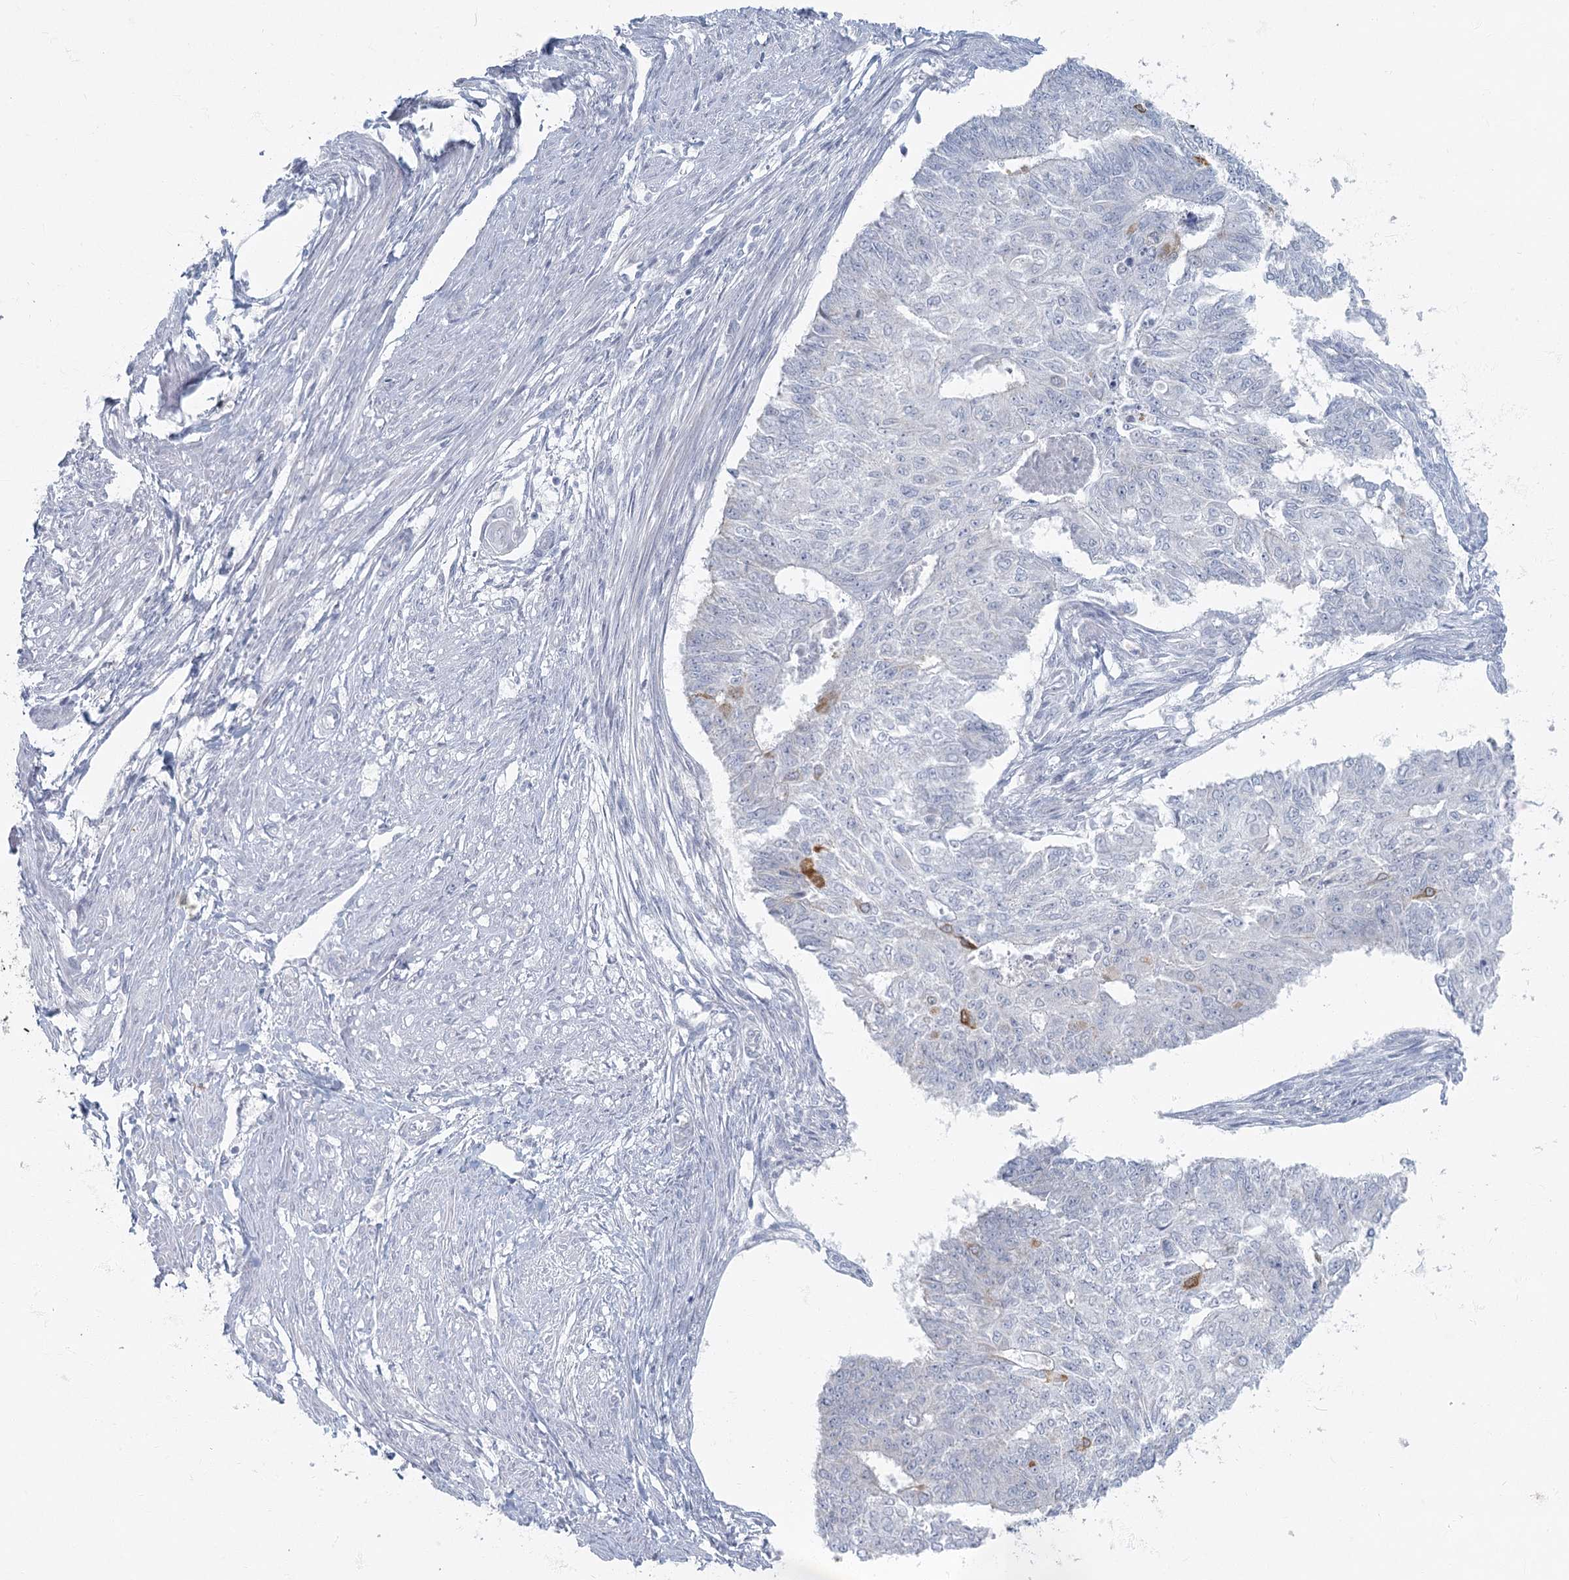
{"staining": {"intensity": "moderate", "quantity": "<25%", "location": "cytoplasmic/membranous"}, "tissue": "endometrial cancer", "cell_type": "Tumor cells", "image_type": "cancer", "snomed": [{"axis": "morphology", "description": "Adenocarcinoma, NOS"}, {"axis": "topography", "description": "Endometrium"}], "caption": "Protein expression analysis of human adenocarcinoma (endometrial) reveals moderate cytoplasmic/membranous positivity in approximately <25% of tumor cells.", "gene": "FAM110C", "patient": {"sex": "female", "age": 32}}